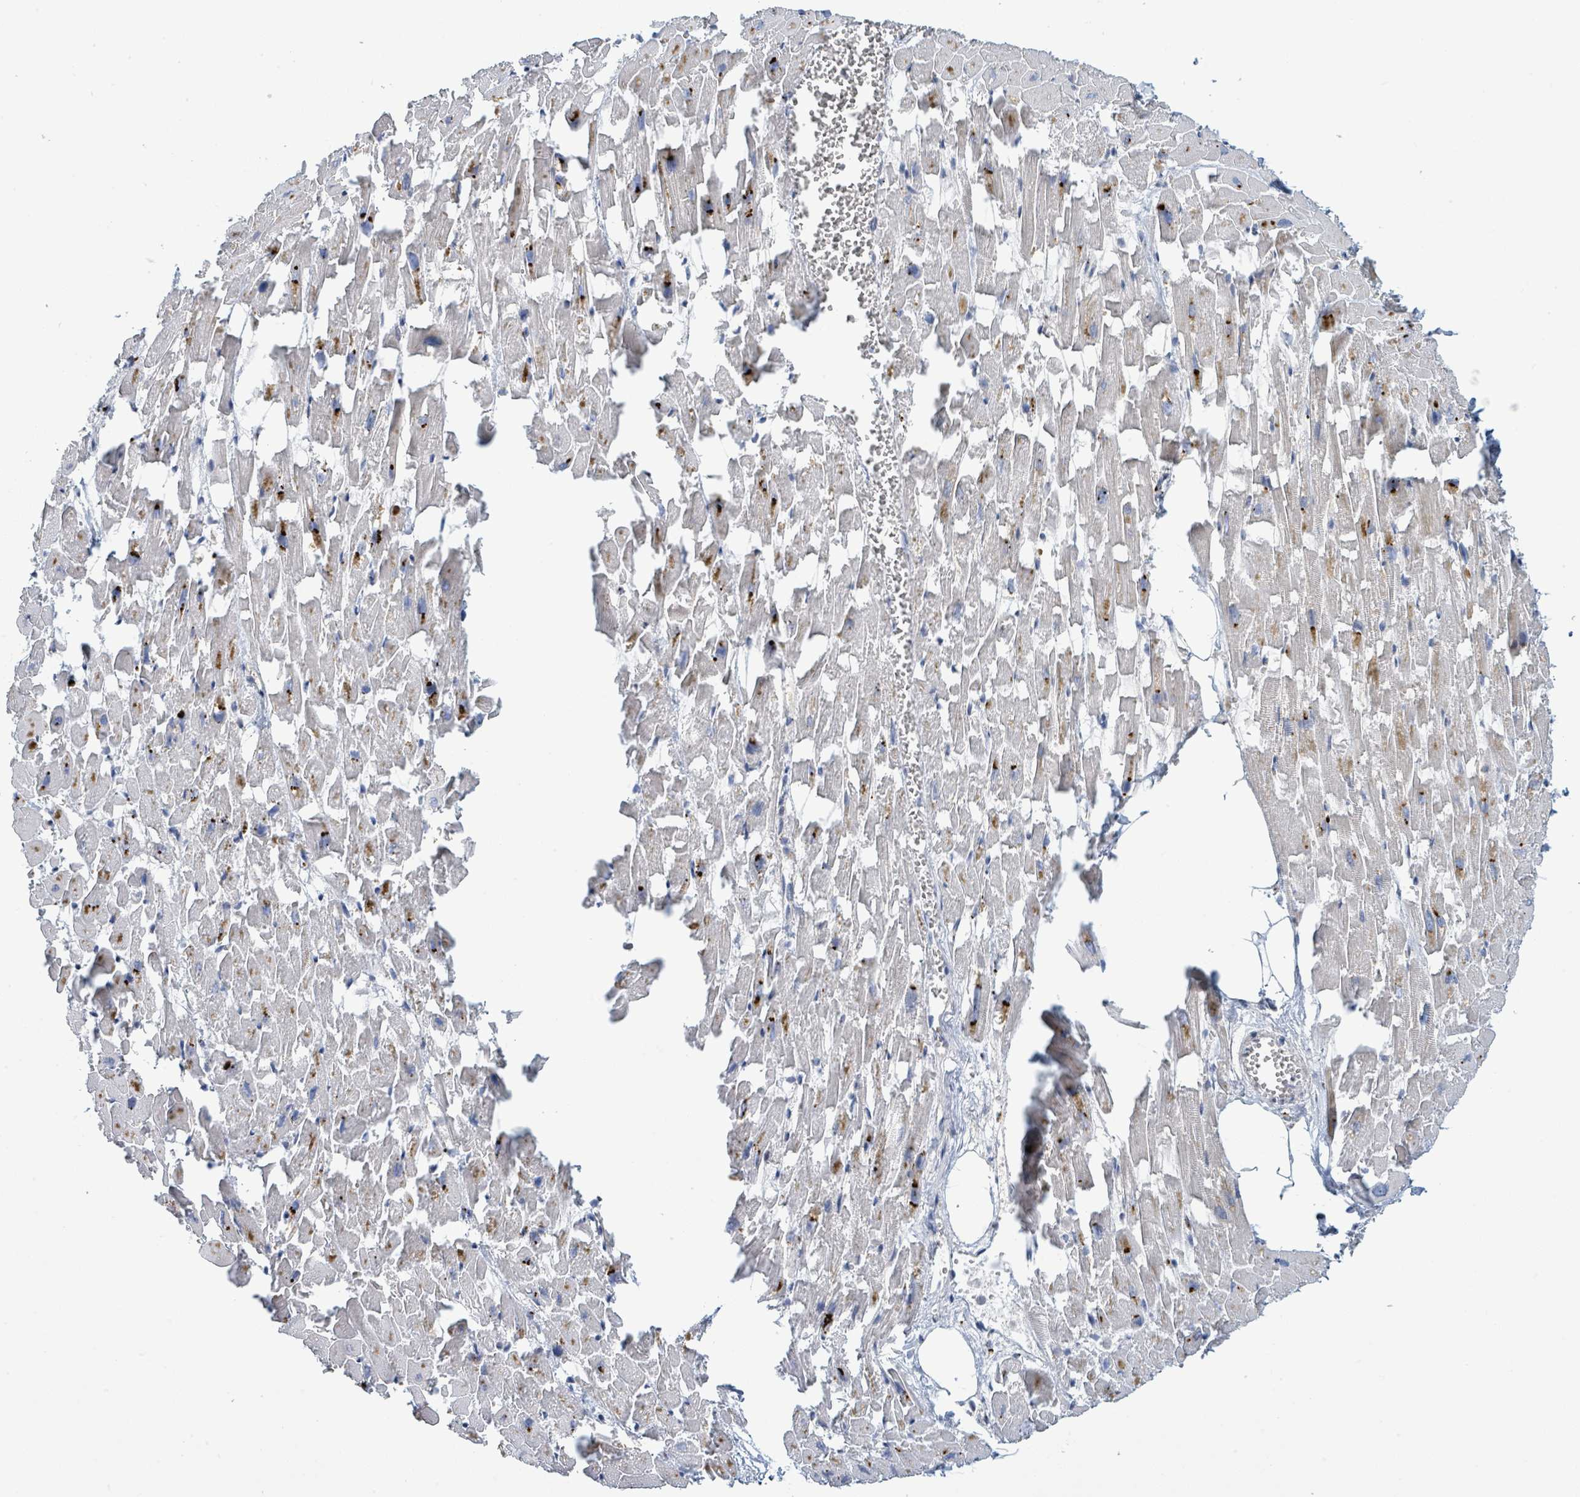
{"staining": {"intensity": "moderate", "quantity": "25%-75%", "location": "cytoplasmic/membranous"}, "tissue": "heart muscle", "cell_type": "Cardiomyocytes", "image_type": "normal", "snomed": [{"axis": "morphology", "description": "Normal tissue, NOS"}, {"axis": "topography", "description": "Heart"}], "caption": "Immunohistochemical staining of normal human heart muscle reveals medium levels of moderate cytoplasmic/membranous staining in about 25%-75% of cardiomyocytes.", "gene": "CFAP210", "patient": {"sex": "female", "age": 64}}